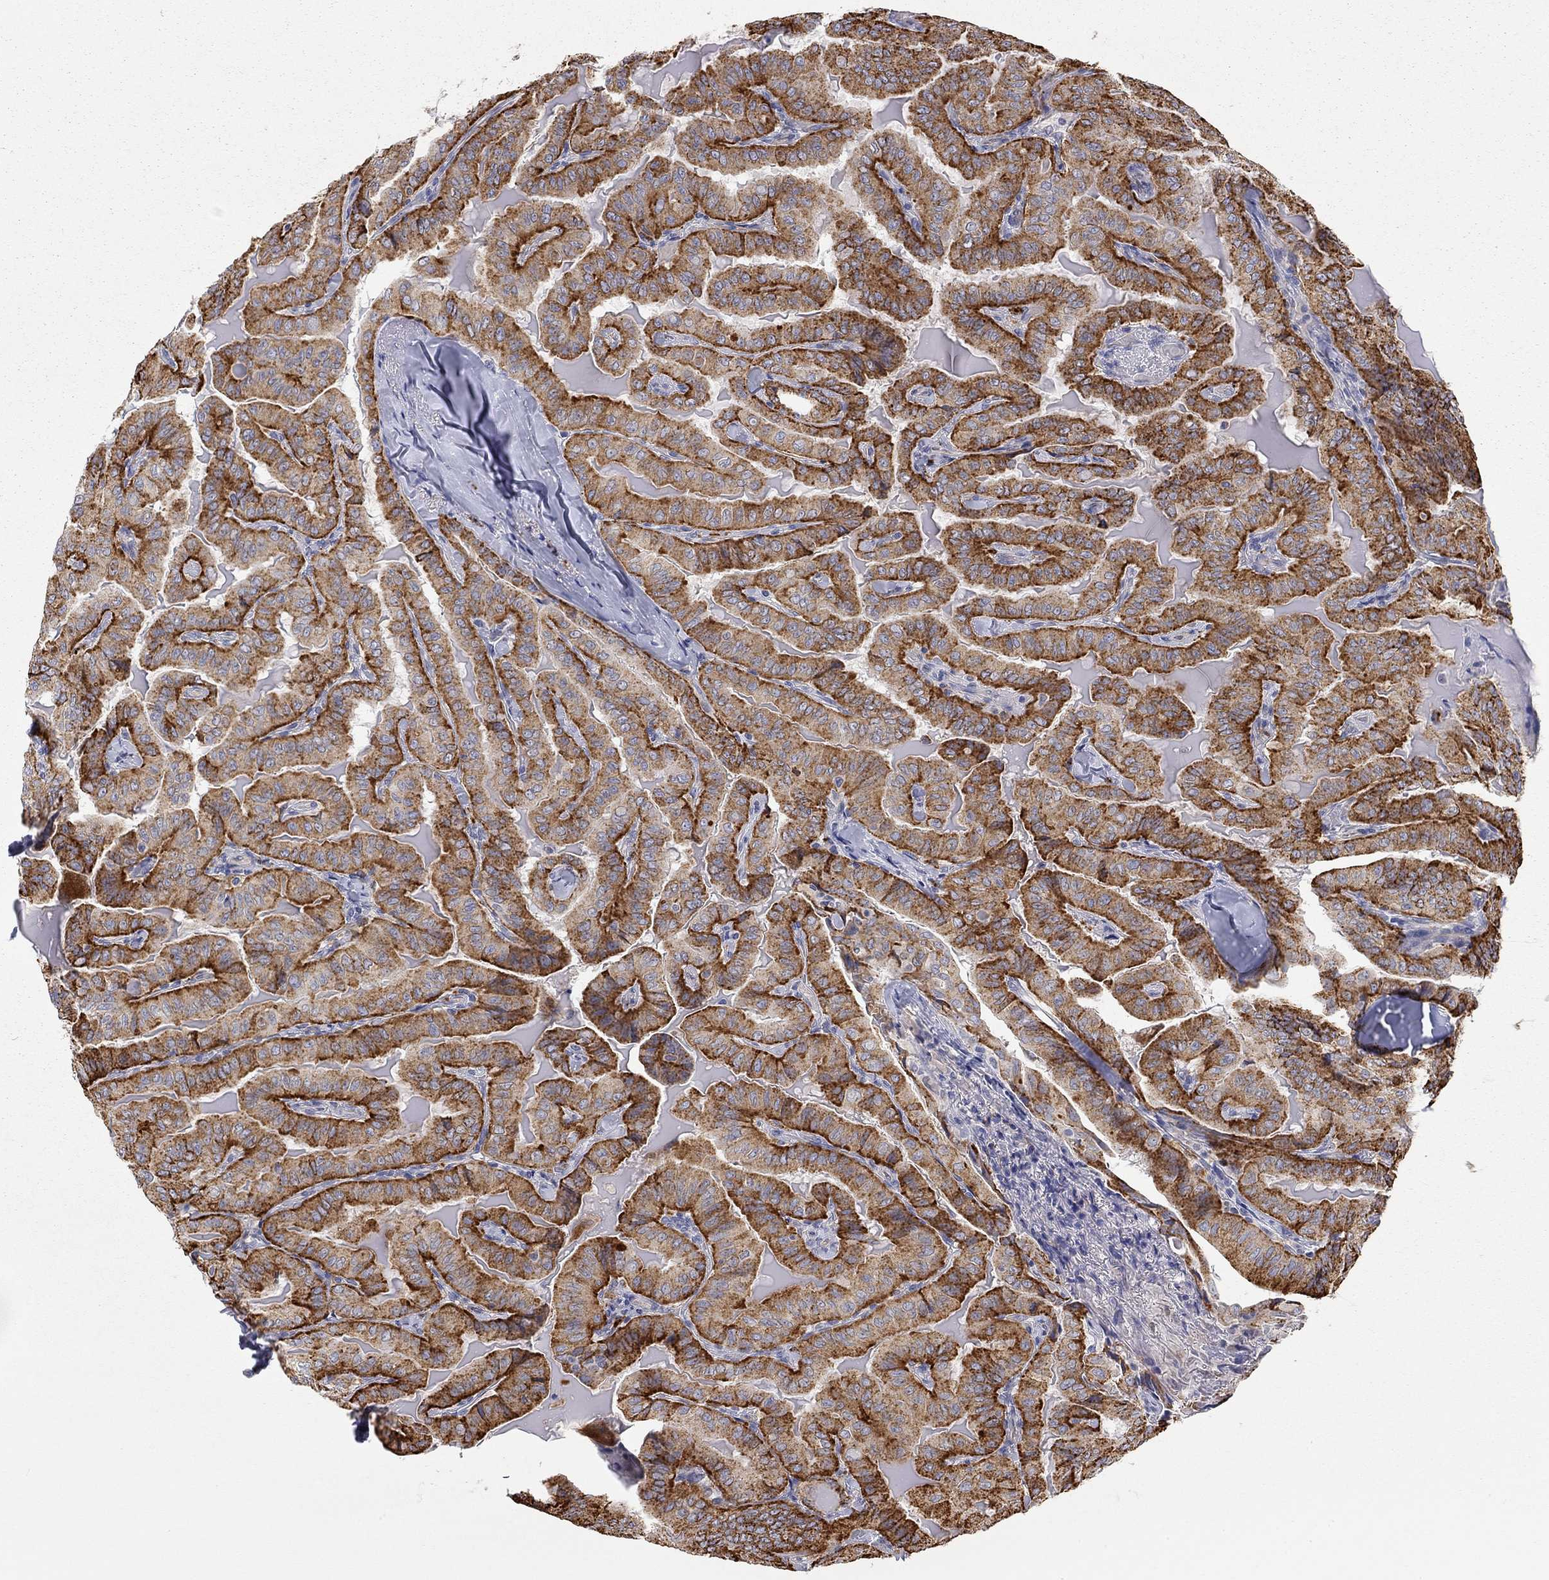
{"staining": {"intensity": "strong", "quantity": ">75%", "location": "cytoplasmic/membranous"}, "tissue": "thyroid cancer", "cell_type": "Tumor cells", "image_type": "cancer", "snomed": [{"axis": "morphology", "description": "Papillary adenocarcinoma, NOS"}, {"axis": "topography", "description": "Thyroid gland"}], "caption": "Tumor cells demonstrate high levels of strong cytoplasmic/membranous expression in about >75% of cells in thyroid cancer (papillary adenocarcinoma).", "gene": "PAPSS2", "patient": {"sex": "female", "age": 68}}